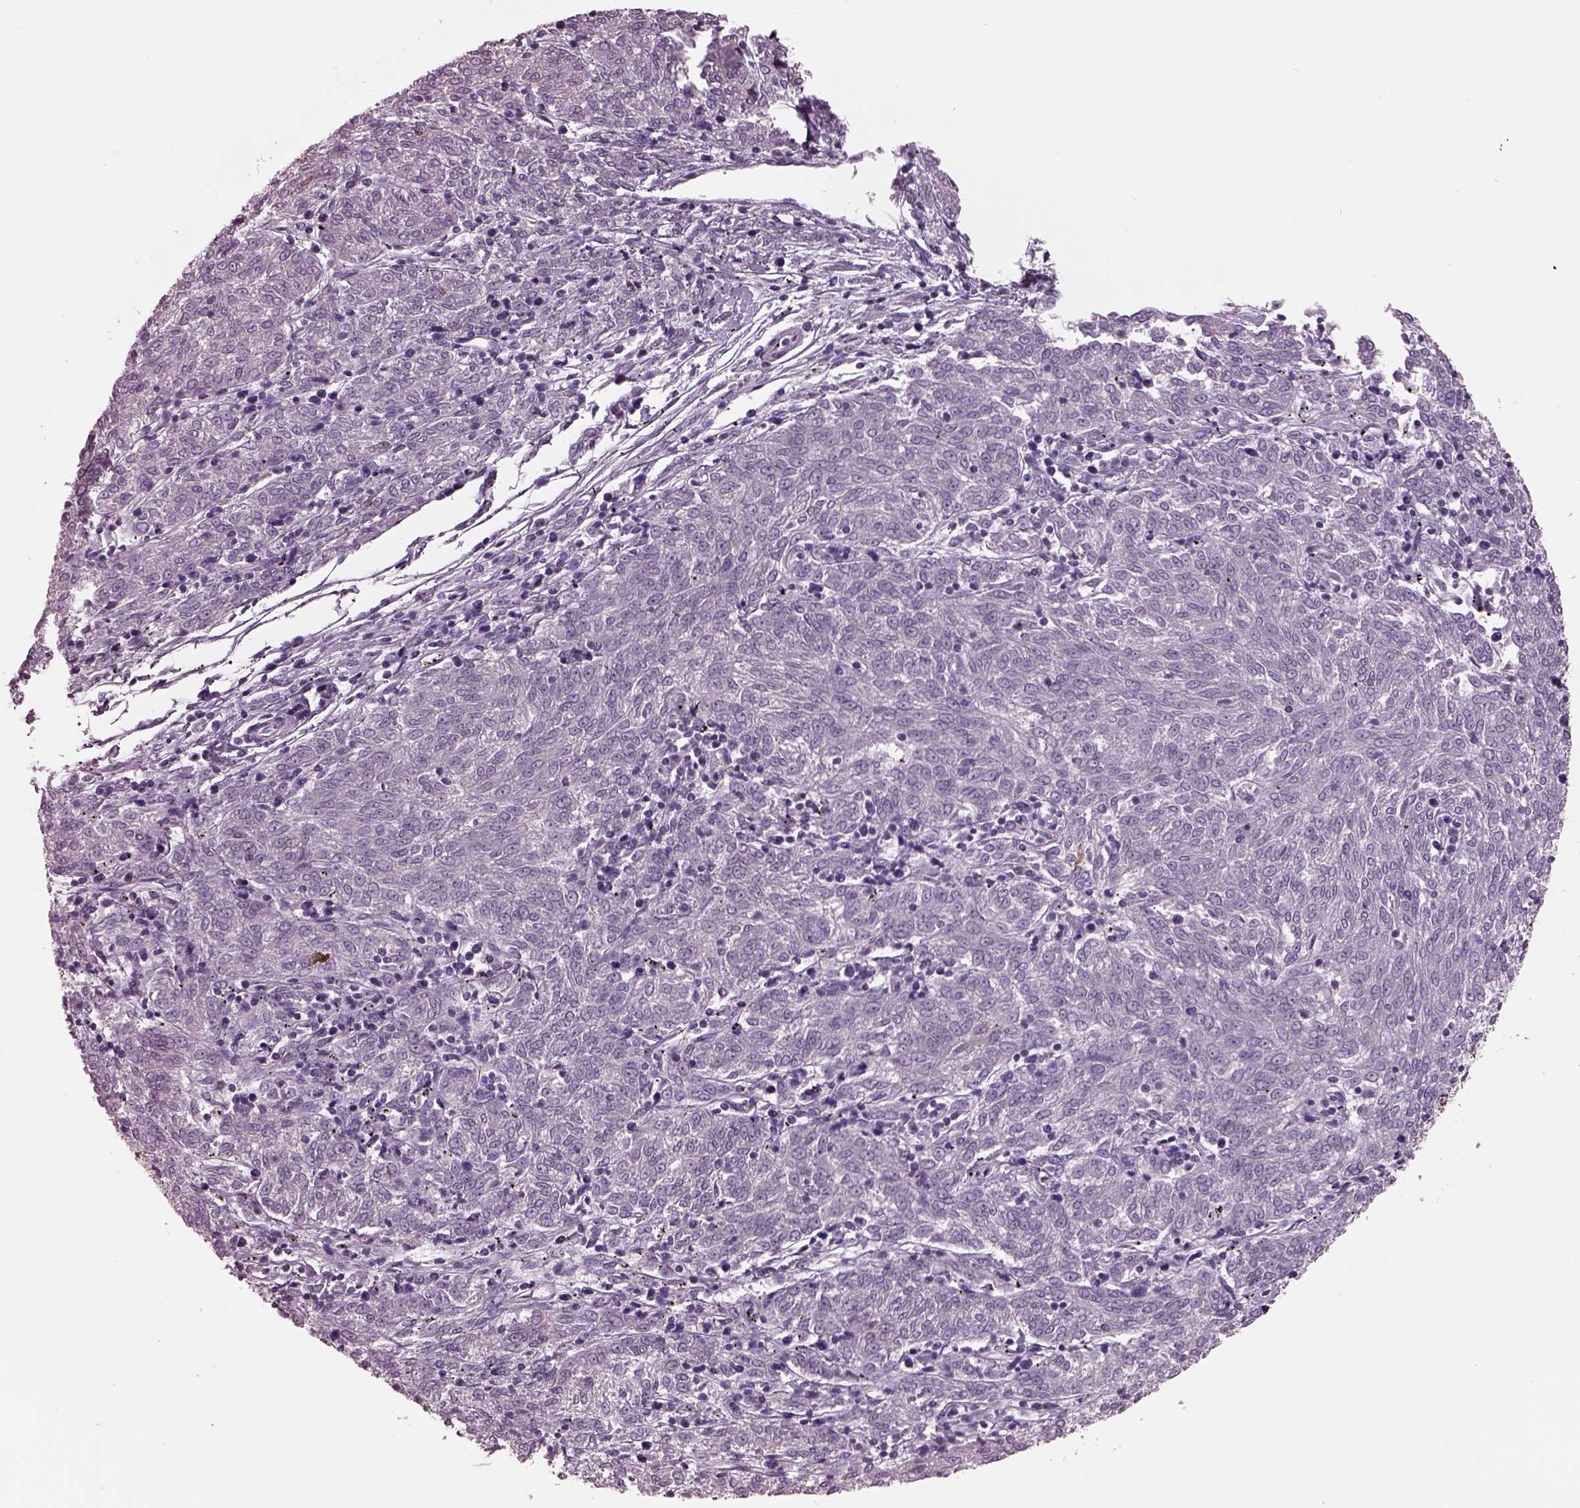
{"staining": {"intensity": "negative", "quantity": "none", "location": "none"}, "tissue": "melanoma", "cell_type": "Tumor cells", "image_type": "cancer", "snomed": [{"axis": "morphology", "description": "Malignant melanoma, NOS"}, {"axis": "topography", "description": "Skin"}], "caption": "DAB immunohistochemical staining of malignant melanoma demonstrates no significant staining in tumor cells.", "gene": "OPTC", "patient": {"sex": "female", "age": 72}}